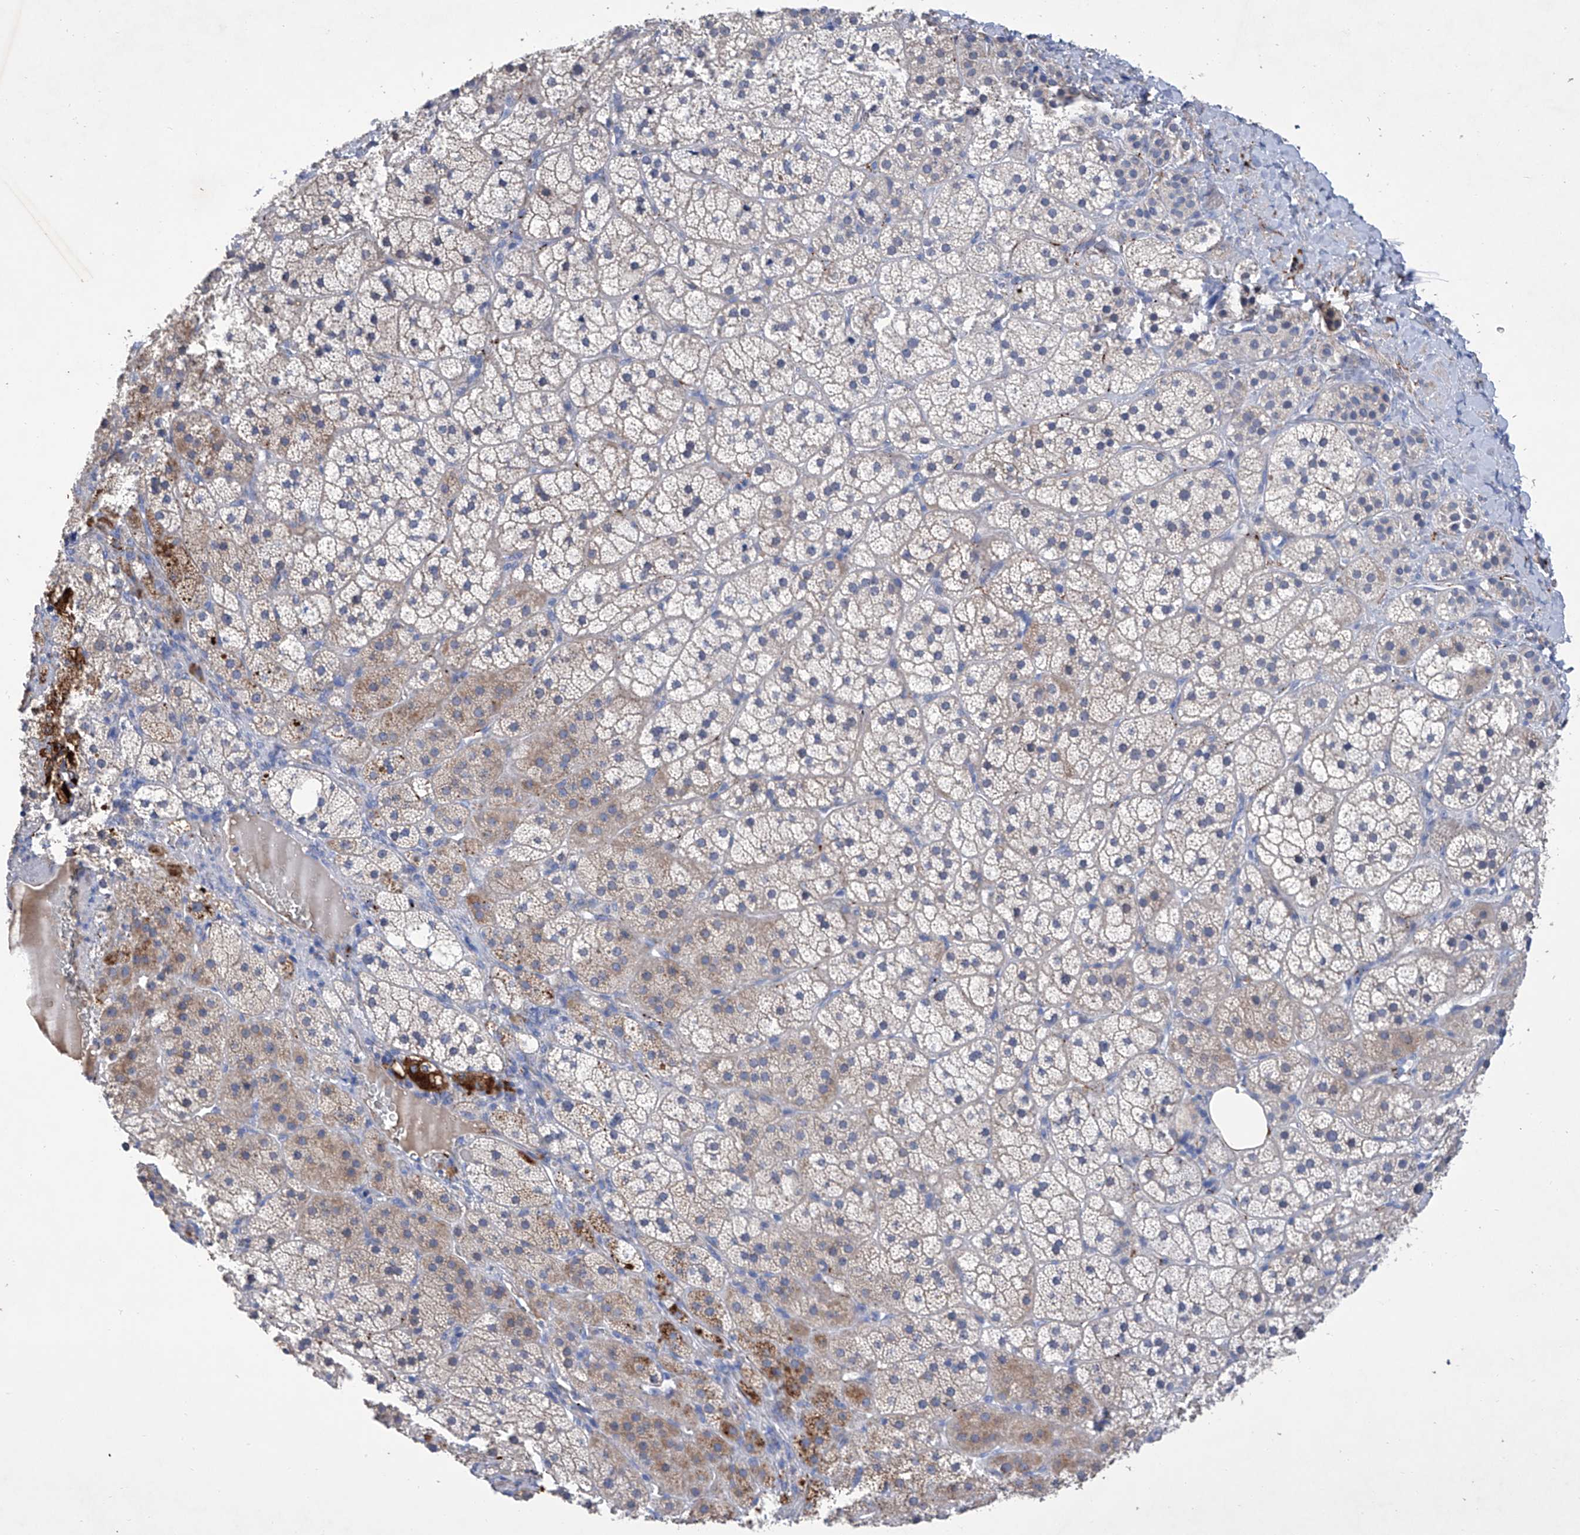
{"staining": {"intensity": "moderate", "quantity": "<25%", "location": "cytoplasmic/membranous"}, "tissue": "adrenal gland", "cell_type": "Glandular cells", "image_type": "normal", "snomed": [{"axis": "morphology", "description": "Normal tissue, NOS"}, {"axis": "topography", "description": "Adrenal gland"}], "caption": "Immunohistochemical staining of benign adrenal gland displays low levels of moderate cytoplasmic/membranous staining in about <25% of glandular cells. Using DAB (3,3'-diaminobenzidine) (brown) and hematoxylin (blue) stains, captured at high magnification using brightfield microscopy.", "gene": "GPT", "patient": {"sex": "female", "age": 44}}